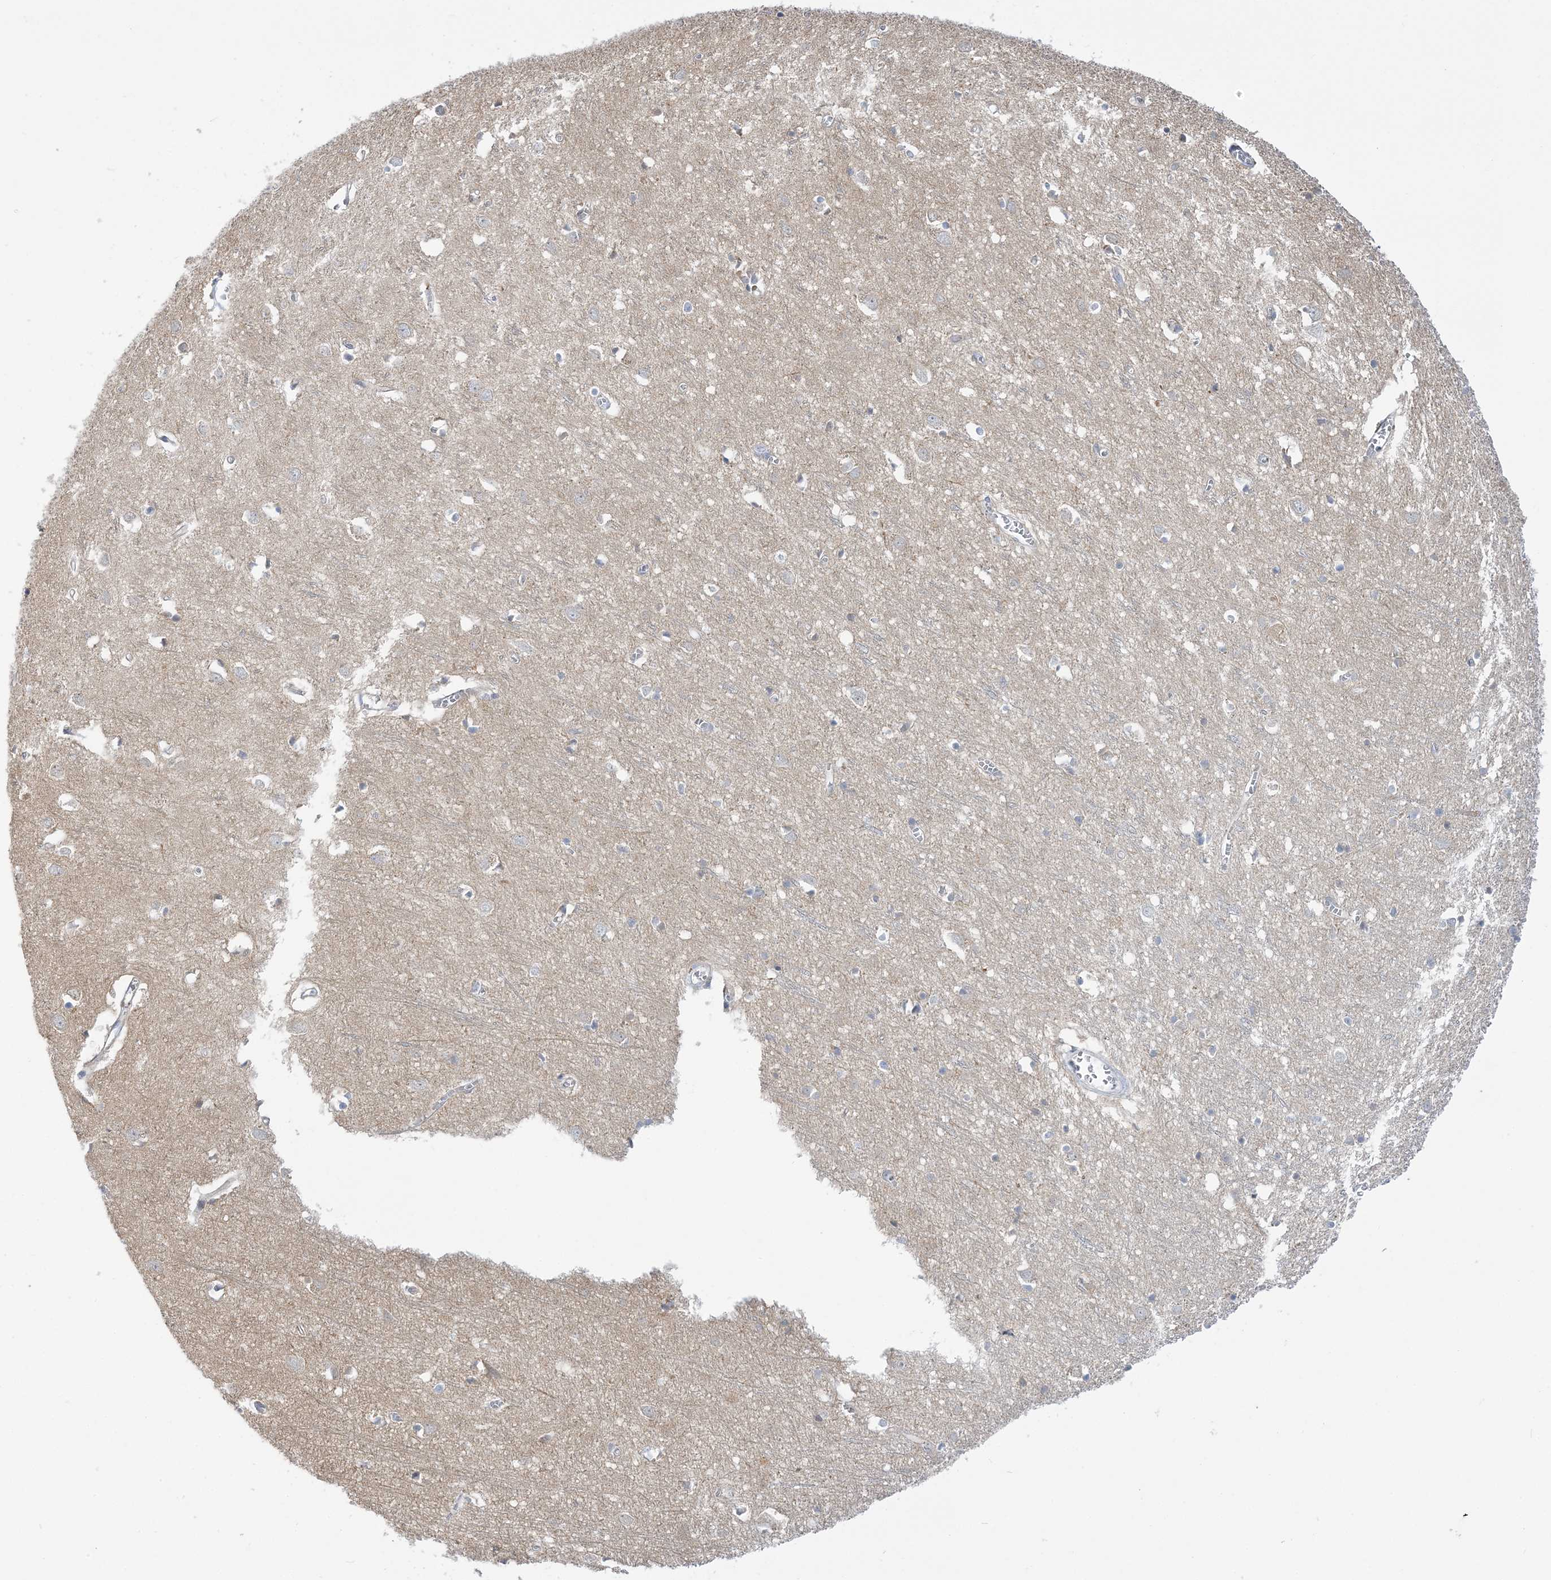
{"staining": {"intensity": "negative", "quantity": "none", "location": "none"}, "tissue": "cerebral cortex", "cell_type": "Endothelial cells", "image_type": "normal", "snomed": [{"axis": "morphology", "description": "Normal tissue, NOS"}, {"axis": "topography", "description": "Cerebral cortex"}], "caption": "Protein analysis of unremarkable cerebral cortex displays no significant expression in endothelial cells. (Immunohistochemistry, brightfield microscopy, high magnification).", "gene": "THADA", "patient": {"sex": "female", "age": 64}}